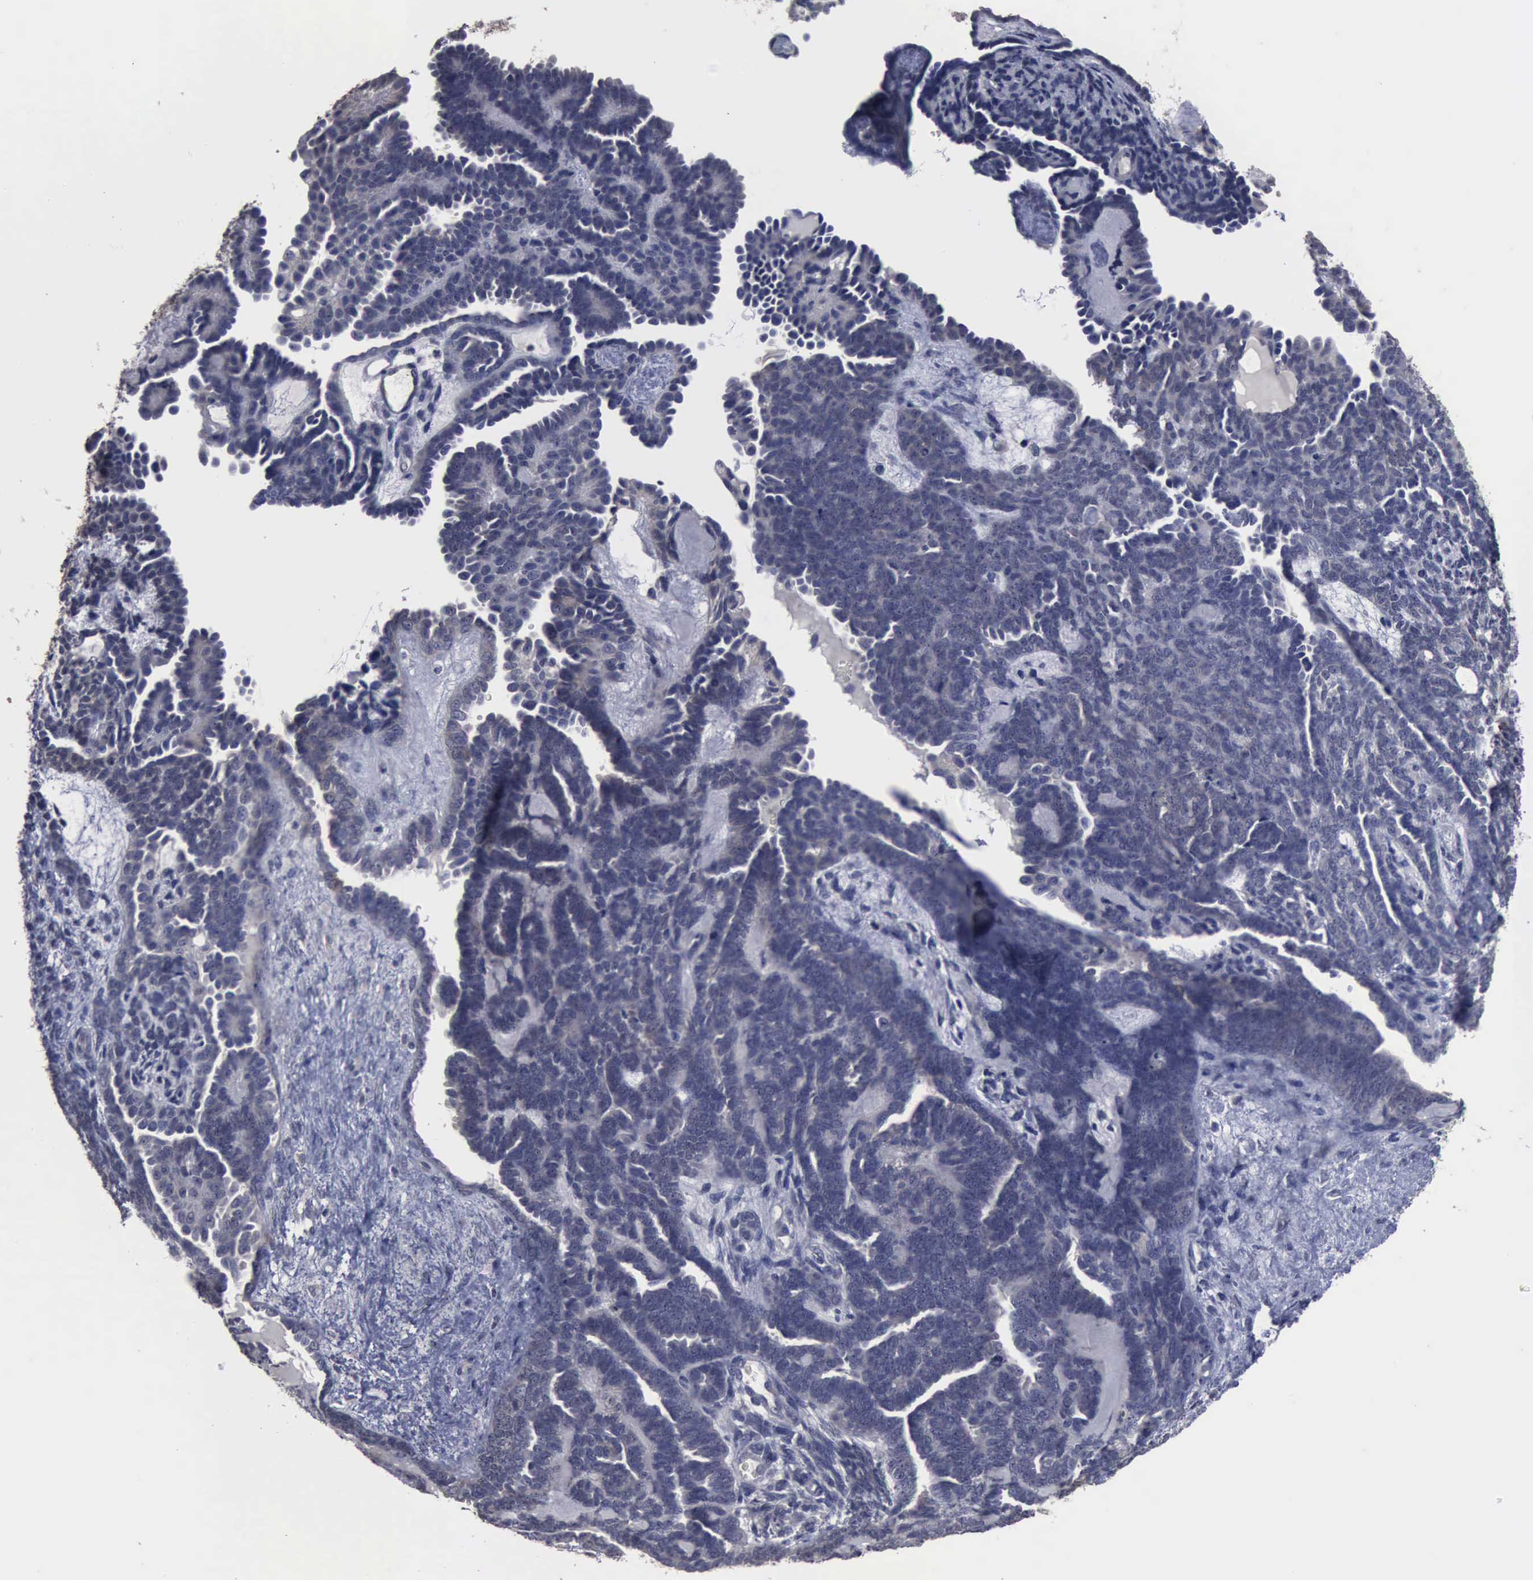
{"staining": {"intensity": "negative", "quantity": "none", "location": "none"}, "tissue": "endometrial cancer", "cell_type": "Tumor cells", "image_type": "cancer", "snomed": [{"axis": "morphology", "description": "Neoplasm, malignant, NOS"}, {"axis": "topography", "description": "Endometrium"}], "caption": "DAB immunohistochemical staining of human endometrial cancer reveals no significant expression in tumor cells.", "gene": "CRKL", "patient": {"sex": "female", "age": 74}}